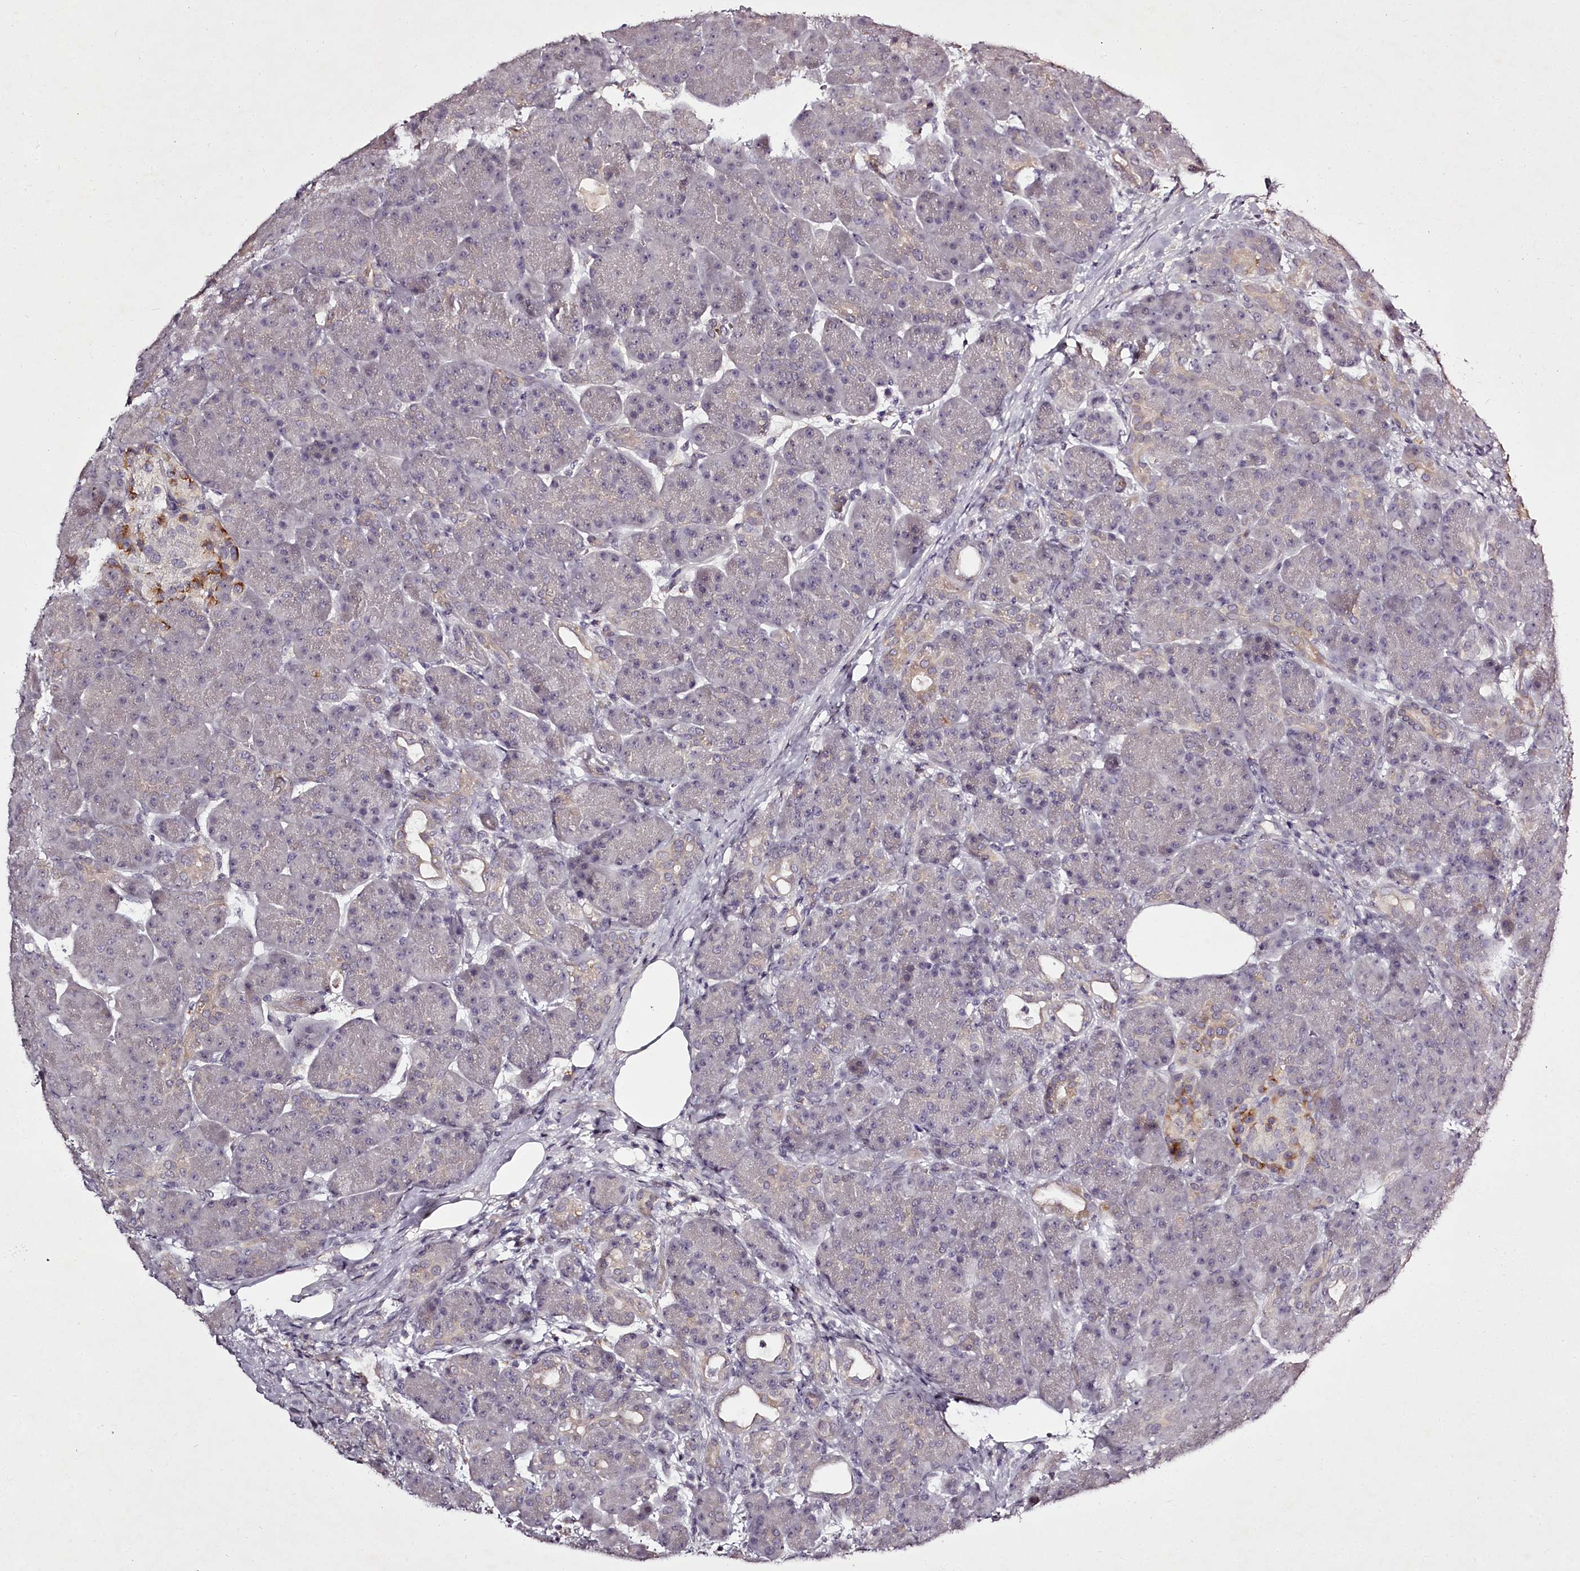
{"staining": {"intensity": "negative", "quantity": "none", "location": "none"}, "tissue": "pancreas", "cell_type": "Exocrine glandular cells", "image_type": "normal", "snomed": [{"axis": "morphology", "description": "Normal tissue, NOS"}, {"axis": "topography", "description": "Pancreas"}], "caption": "This is a photomicrograph of immunohistochemistry (IHC) staining of normal pancreas, which shows no staining in exocrine glandular cells. Brightfield microscopy of immunohistochemistry (IHC) stained with DAB (brown) and hematoxylin (blue), captured at high magnification.", "gene": "RBMXL2", "patient": {"sex": "male", "age": 63}}